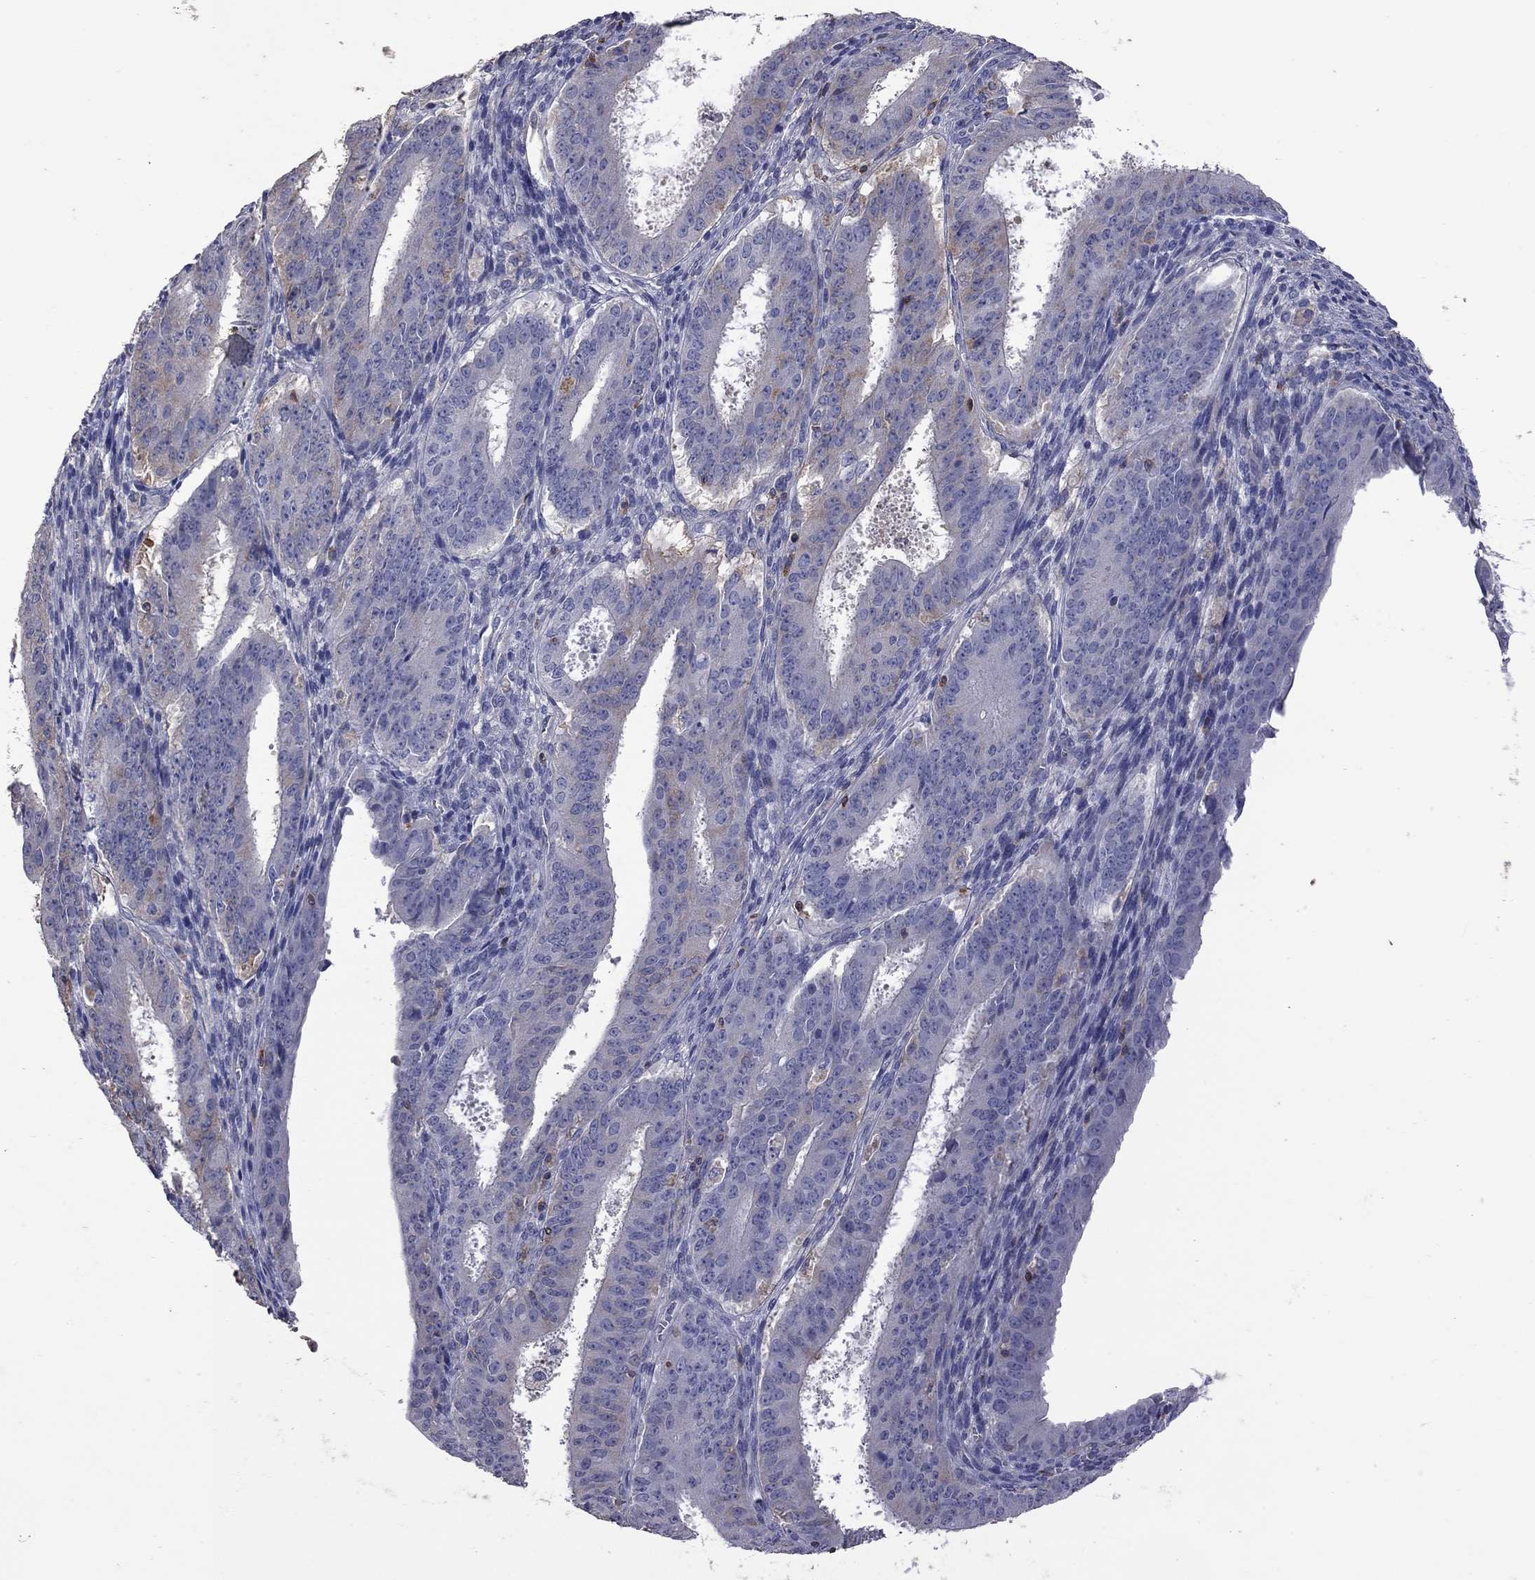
{"staining": {"intensity": "weak", "quantity": "<25%", "location": "cytoplasmic/membranous"}, "tissue": "ovarian cancer", "cell_type": "Tumor cells", "image_type": "cancer", "snomed": [{"axis": "morphology", "description": "Carcinoma, endometroid"}, {"axis": "topography", "description": "Ovary"}], "caption": "Endometroid carcinoma (ovarian) was stained to show a protein in brown. There is no significant expression in tumor cells.", "gene": "IPCEF1", "patient": {"sex": "female", "age": 42}}